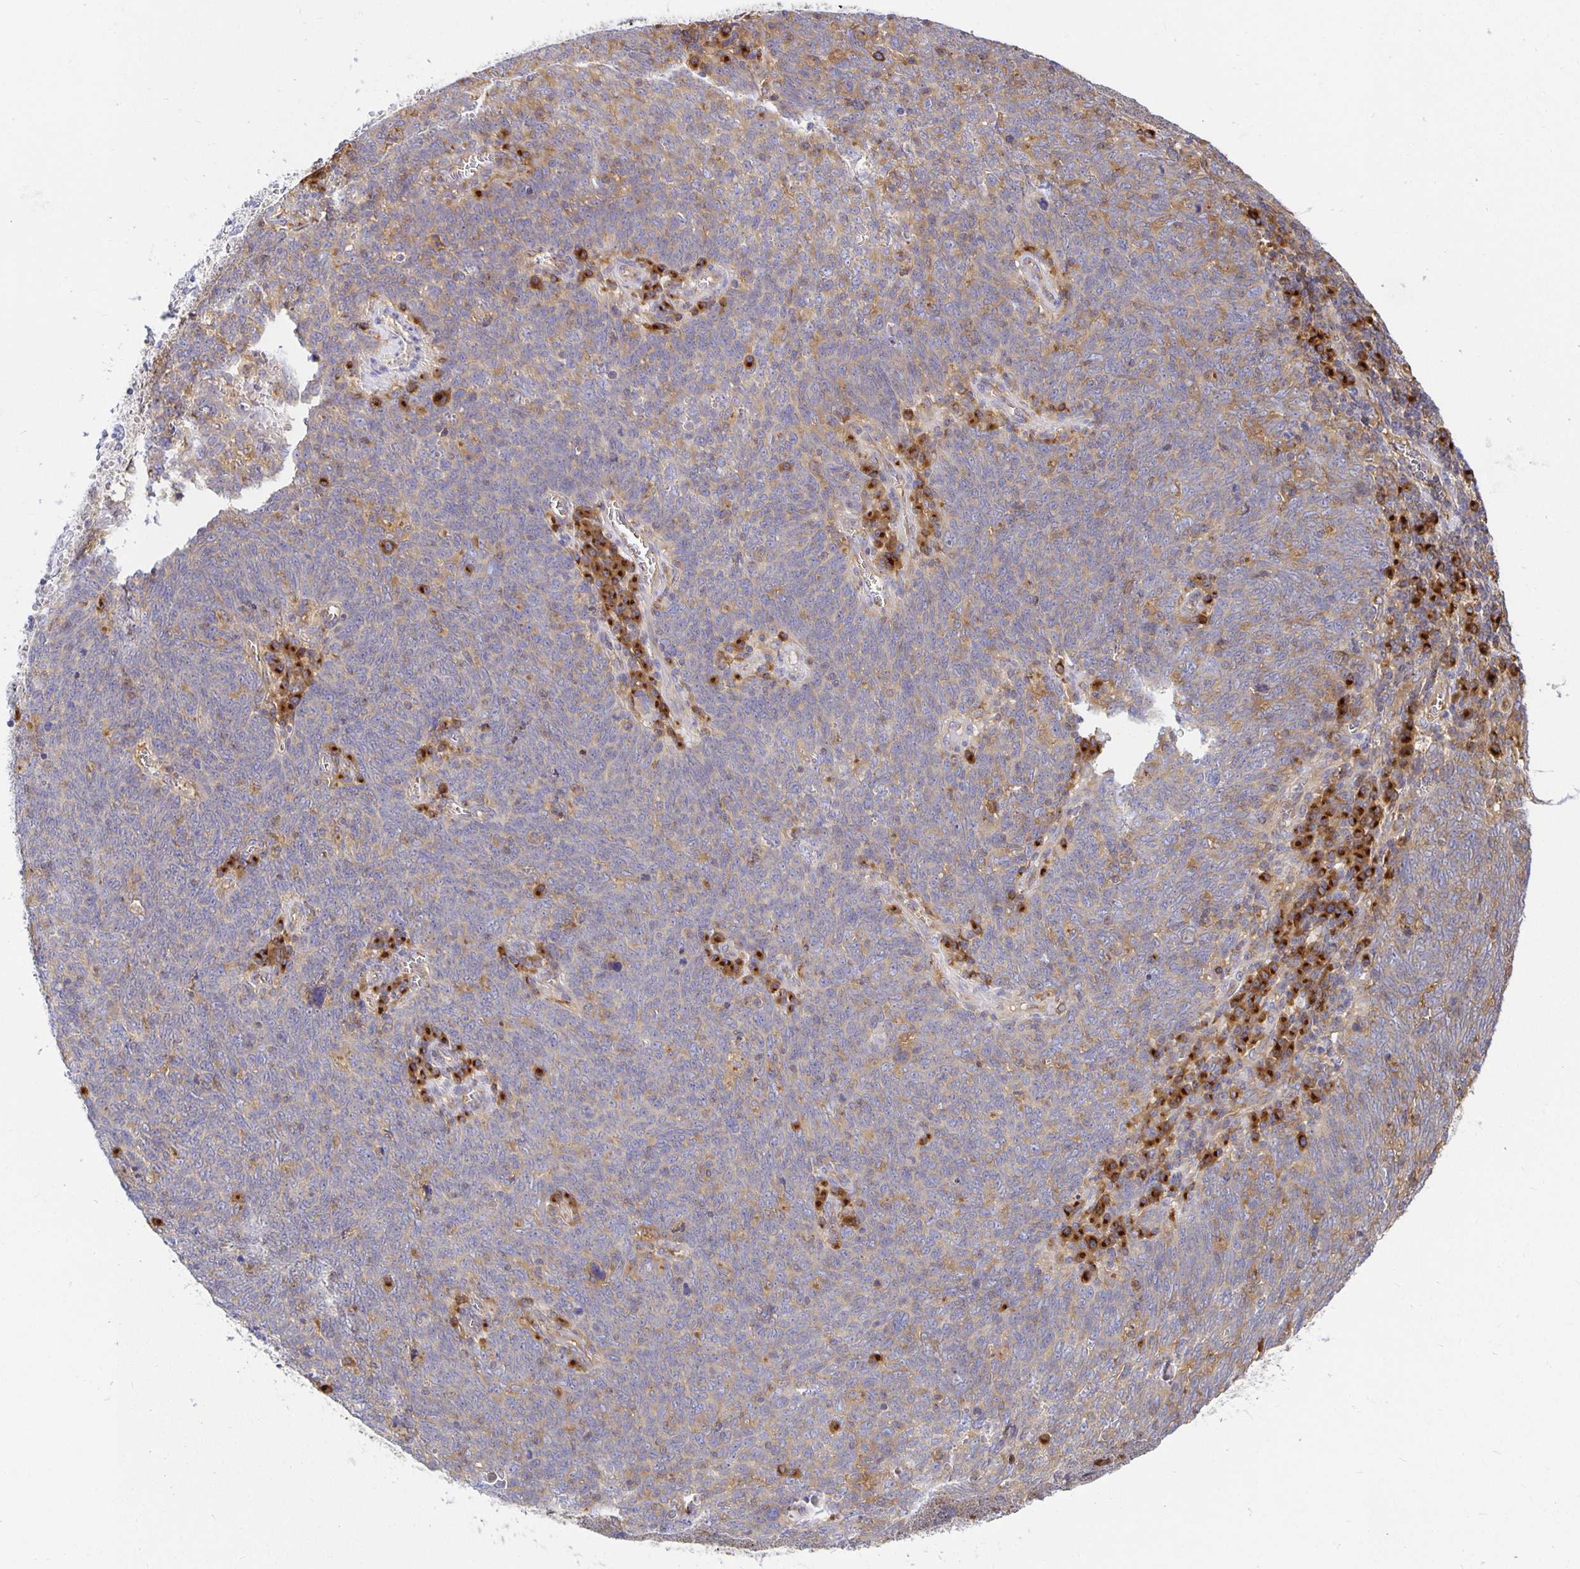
{"staining": {"intensity": "weak", "quantity": "<25%", "location": "cytoplasmic/membranous"}, "tissue": "lung cancer", "cell_type": "Tumor cells", "image_type": "cancer", "snomed": [{"axis": "morphology", "description": "Squamous cell carcinoma, NOS"}, {"axis": "topography", "description": "Lung"}], "caption": "A micrograph of human lung squamous cell carcinoma is negative for staining in tumor cells.", "gene": "USO1", "patient": {"sex": "female", "age": 72}}